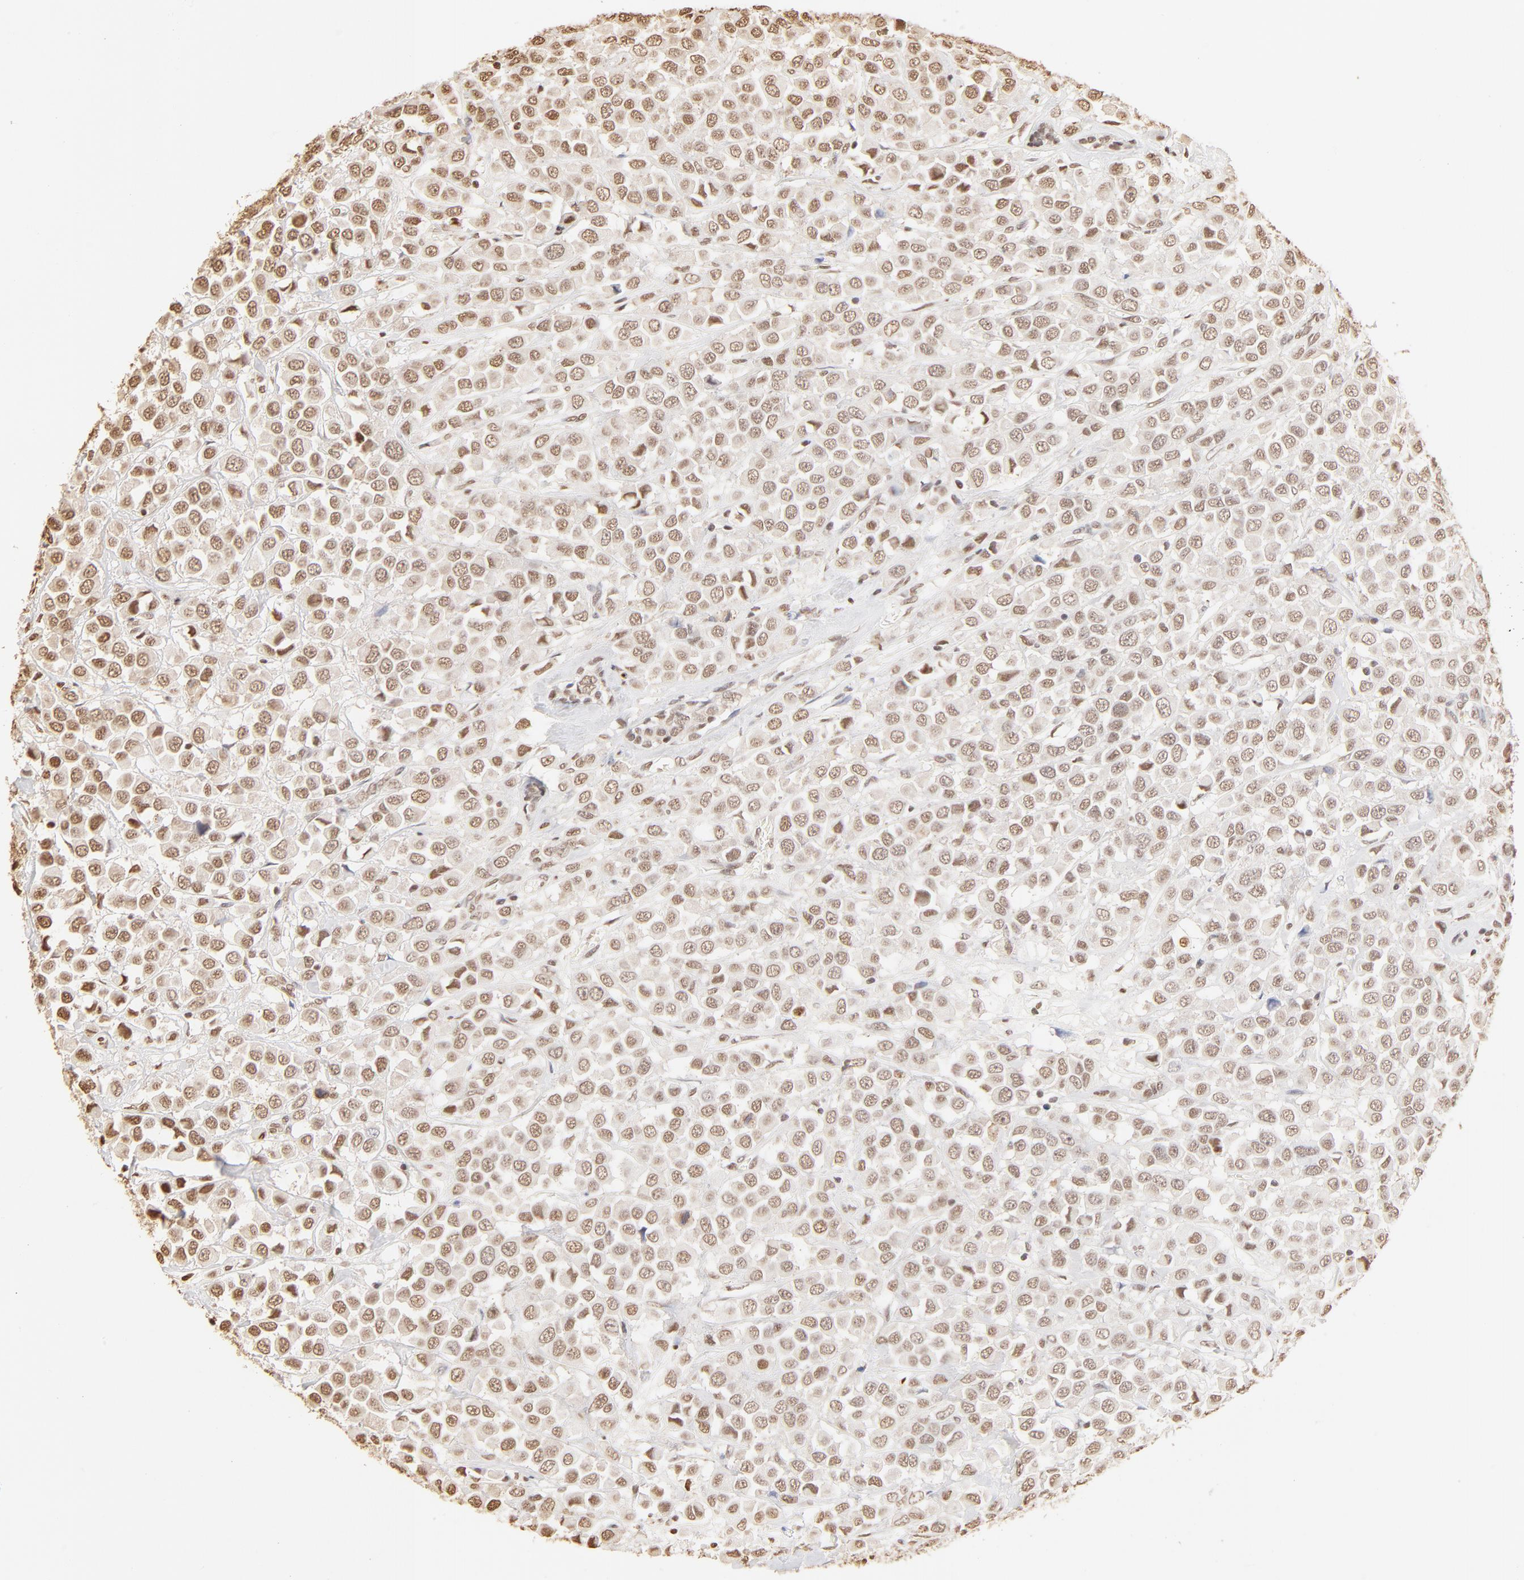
{"staining": {"intensity": "moderate", "quantity": ">75%", "location": "nuclear"}, "tissue": "breast cancer", "cell_type": "Tumor cells", "image_type": "cancer", "snomed": [{"axis": "morphology", "description": "Duct carcinoma"}, {"axis": "topography", "description": "Breast"}], "caption": "Immunohistochemistry (IHC) staining of breast cancer, which exhibits medium levels of moderate nuclear expression in about >75% of tumor cells indicating moderate nuclear protein positivity. The staining was performed using DAB (brown) for protein detection and nuclei were counterstained in hematoxylin (blue).", "gene": "ZNF540", "patient": {"sex": "female", "age": 61}}